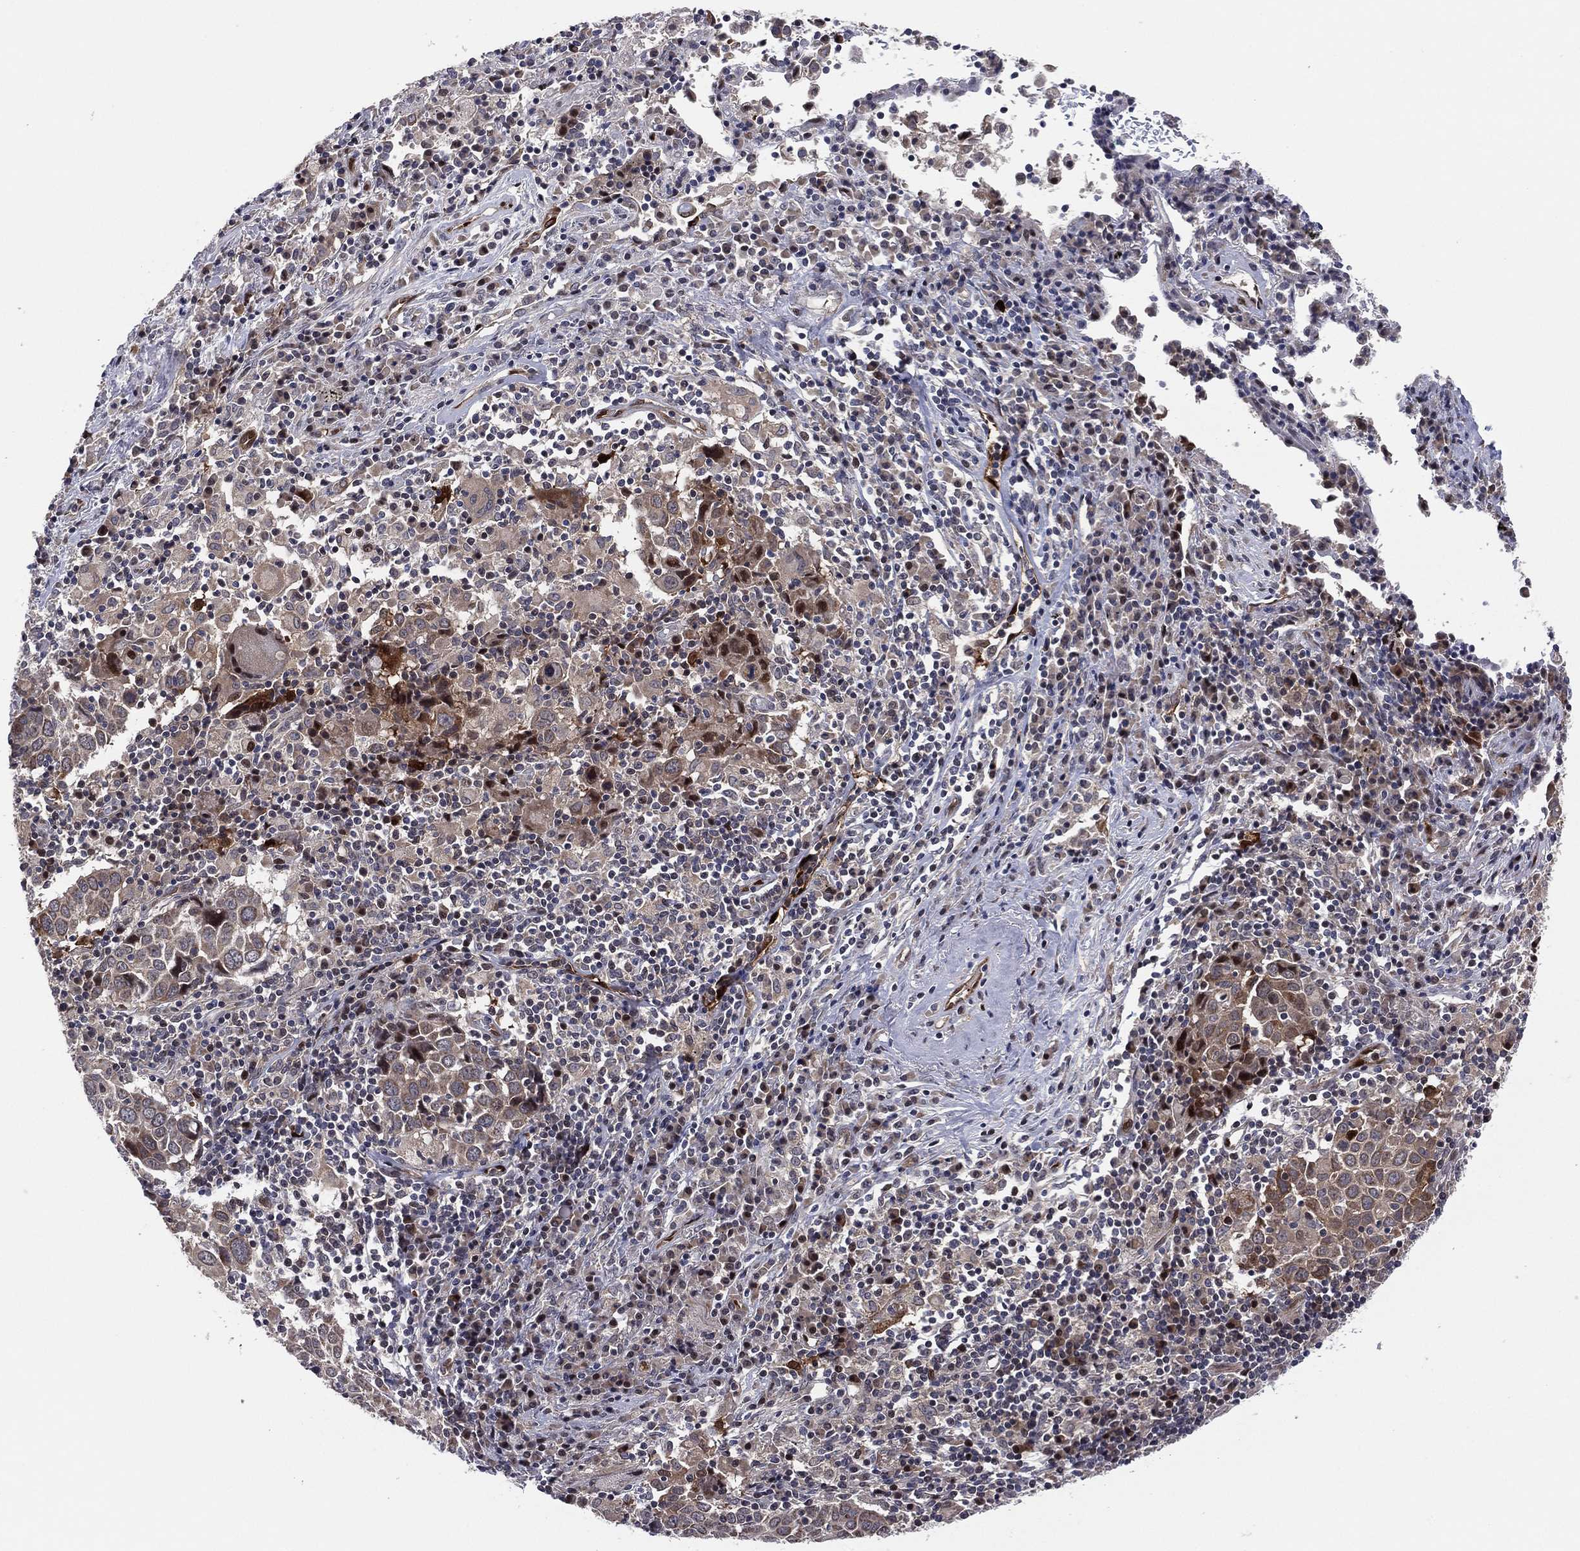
{"staining": {"intensity": "moderate", "quantity": "<25%", "location": "cytoplasmic/membranous"}, "tissue": "lung cancer", "cell_type": "Tumor cells", "image_type": "cancer", "snomed": [{"axis": "morphology", "description": "Squamous cell carcinoma, NOS"}, {"axis": "topography", "description": "Lung"}], "caption": "DAB (3,3'-diaminobenzidine) immunohistochemical staining of squamous cell carcinoma (lung) reveals moderate cytoplasmic/membranous protein expression in approximately <25% of tumor cells.", "gene": "SNCG", "patient": {"sex": "male", "age": 57}}